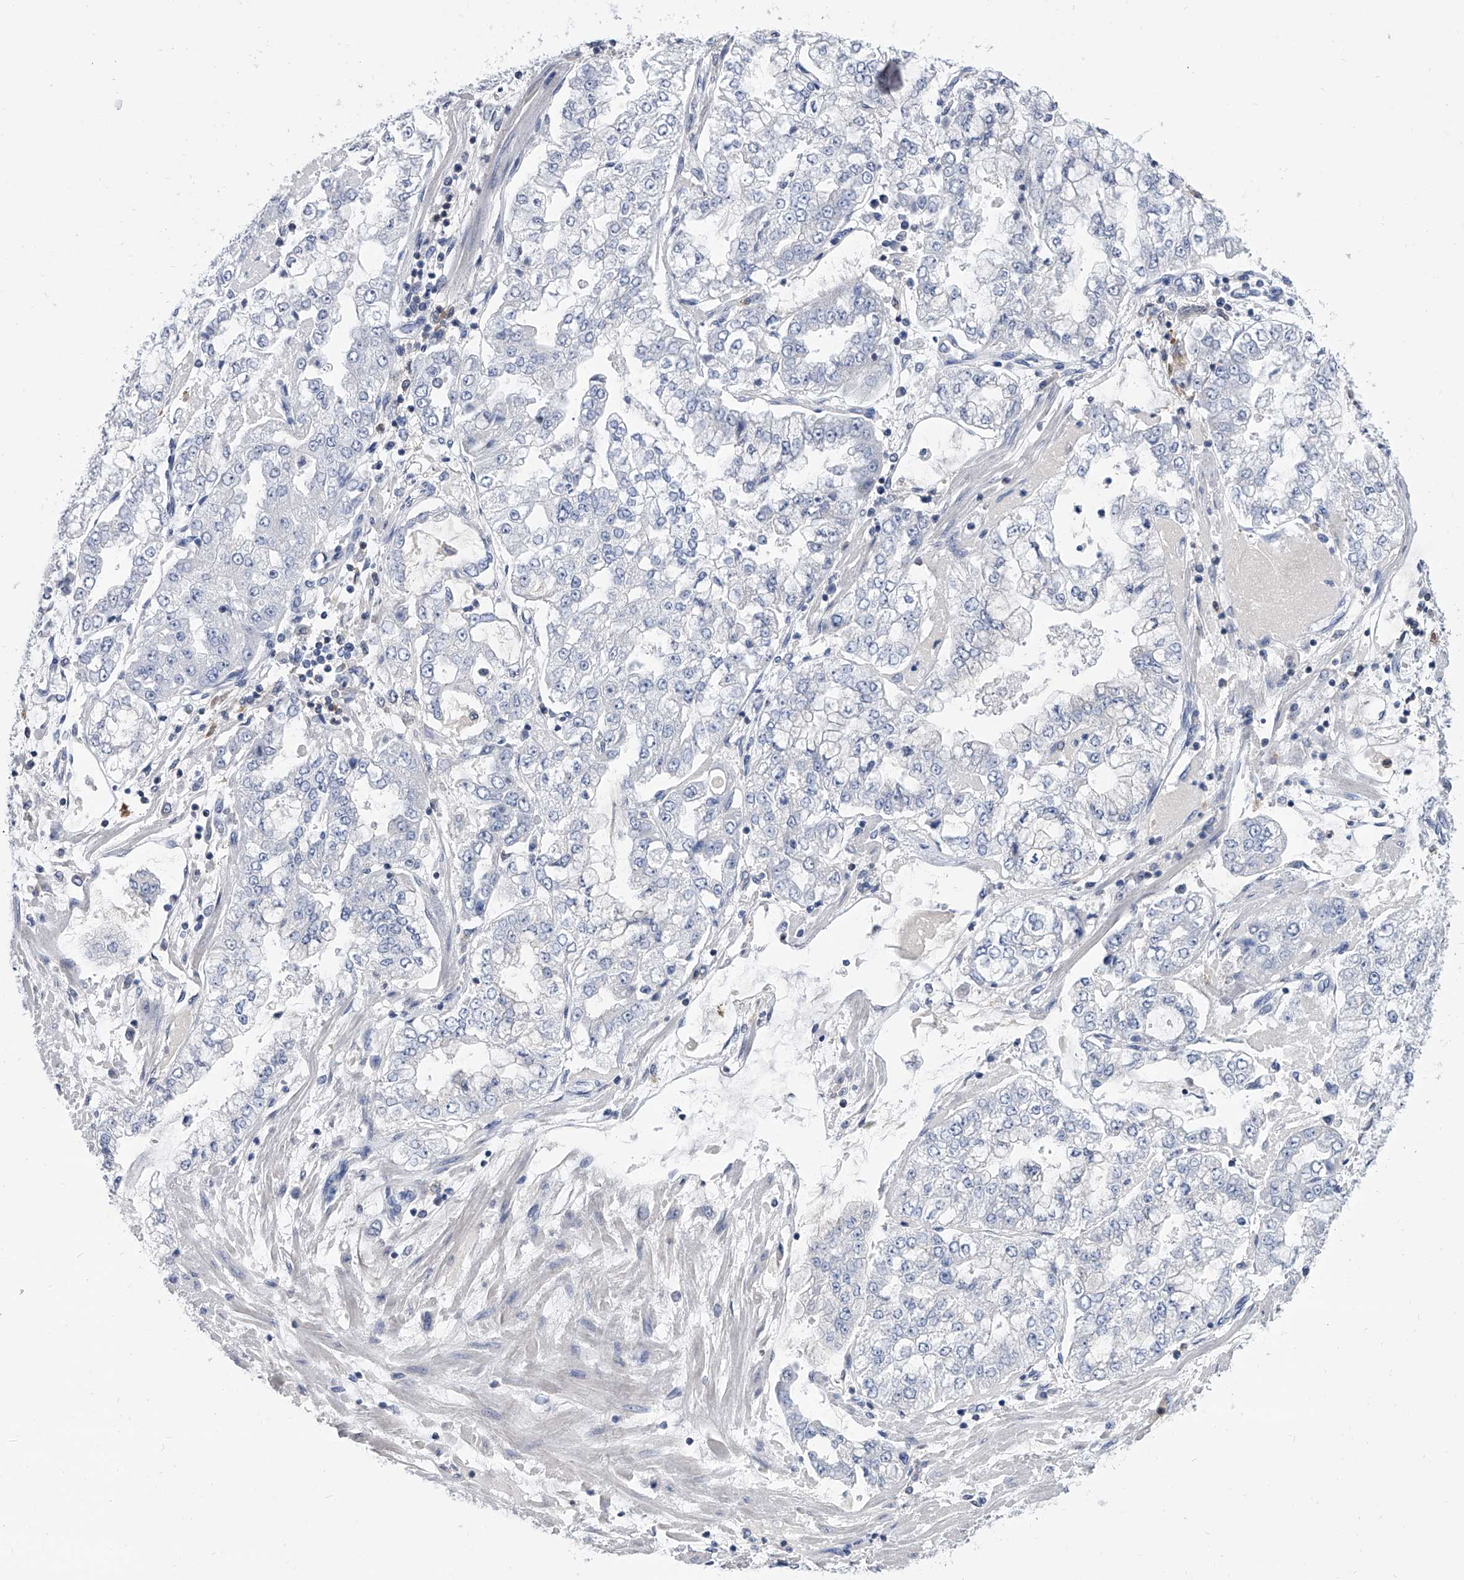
{"staining": {"intensity": "negative", "quantity": "none", "location": "none"}, "tissue": "stomach cancer", "cell_type": "Tumor cells", "image_type": "cancer", "snomed": [{"axis": "morphology", "description": "Adenocarcinoma, NOS"}, {"axis": "topography", "description": "Stomach"}], "caption": "Image shows no protein expression in tumor cells of adenocarcinoma (stomach) tissue. Nuclei are stained in blue.", "gene": "SERPINB9", "patient": {"sex": "male", "age": 76}}